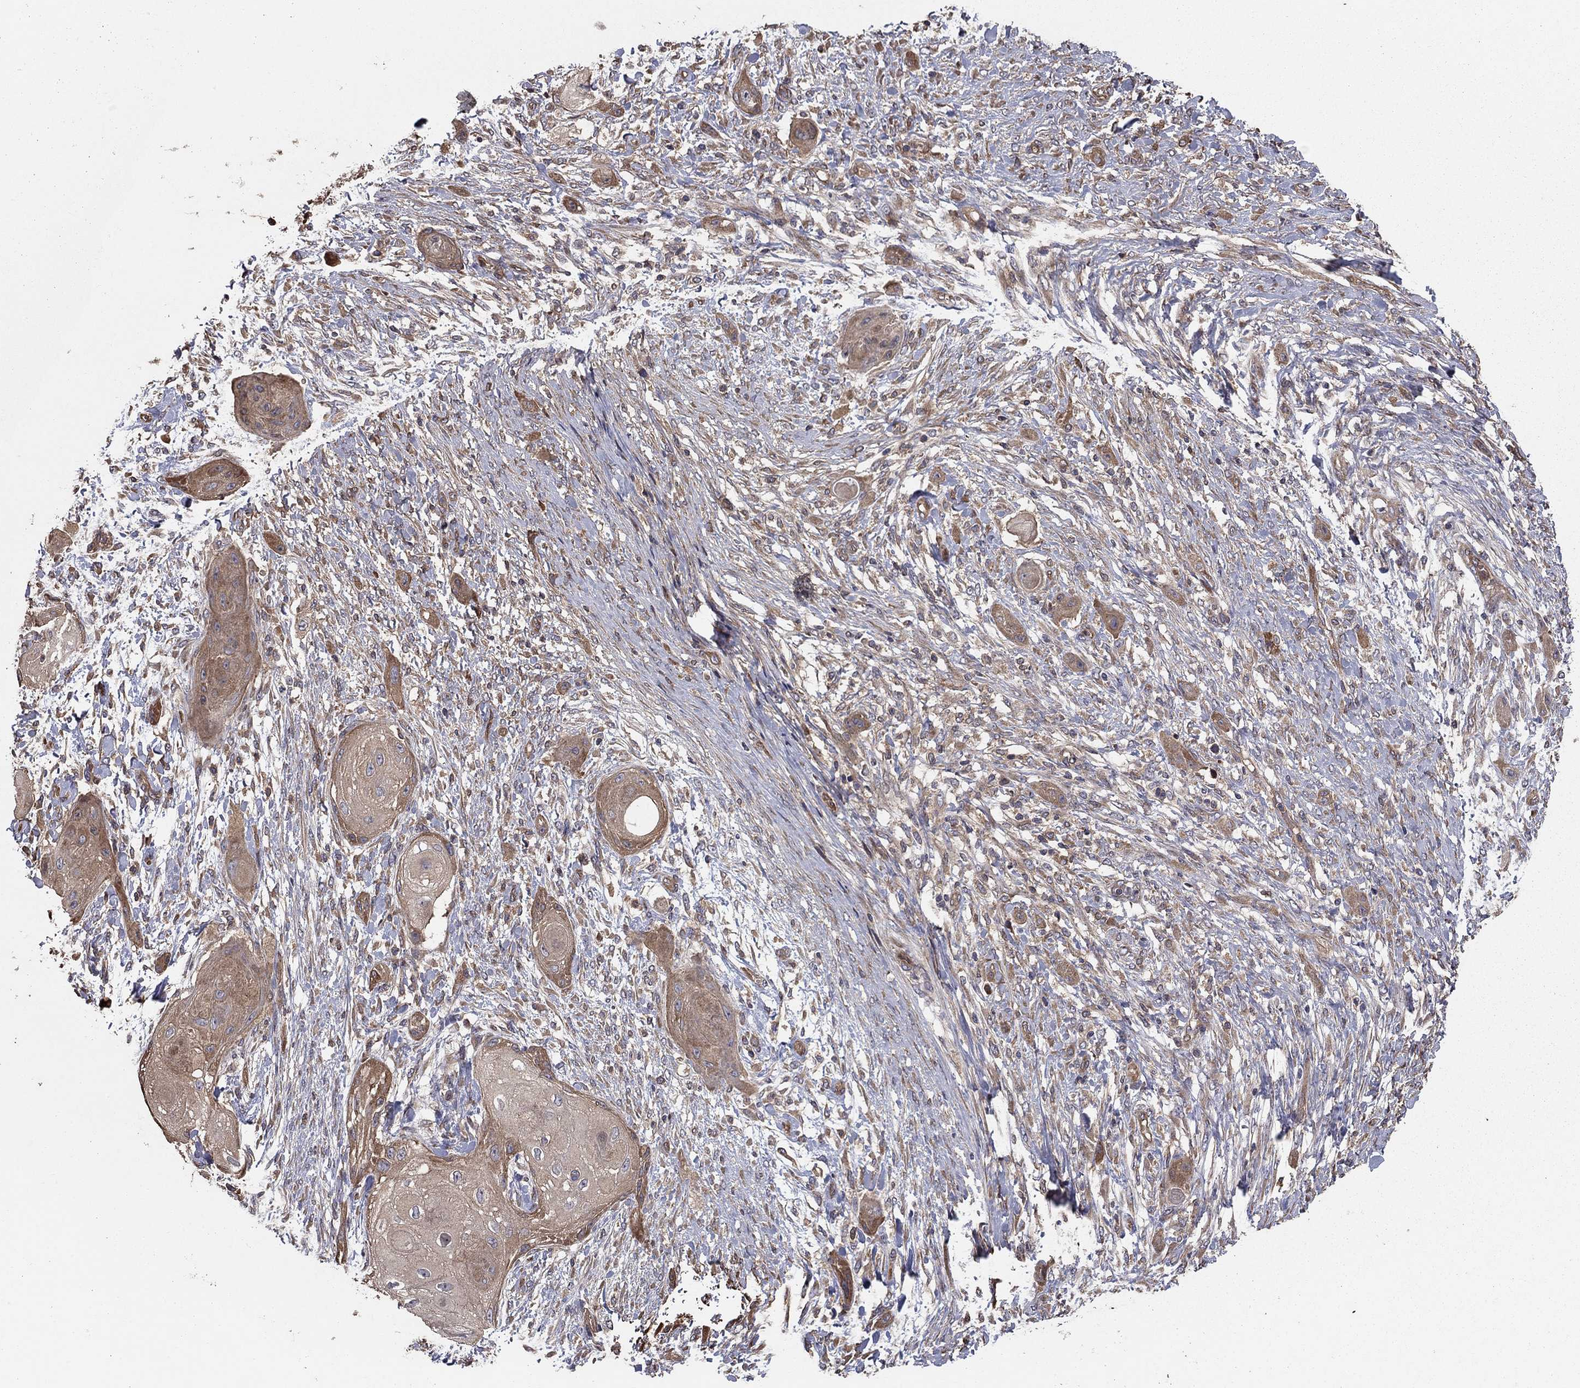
{"staining": {"intensity": "weak", "quantity": "25%-75%", "location": "cytoplasmic/membranous"}, "tissue": "skin cancer", "cell_type": "Tumor cells", "image_type": "cancer", "snomed": [{"axis": "morphology", "description": "Squamous cell carcinoma, NOS"}, {"axis": "topography", "description": "Skin"}], "caption": "The histopathology image exhibits a brown stain indicating the presence of a protein in the cytoplasmic/membranous of tumor cells in squamous cell carcinoma (skin). (Stains: DAB in brown, nuclei in blue, Microscopy: brightfield microscopy at high magnification).", "gene": "BABAM2", "patient": {"sex": "male", "age": 62}}